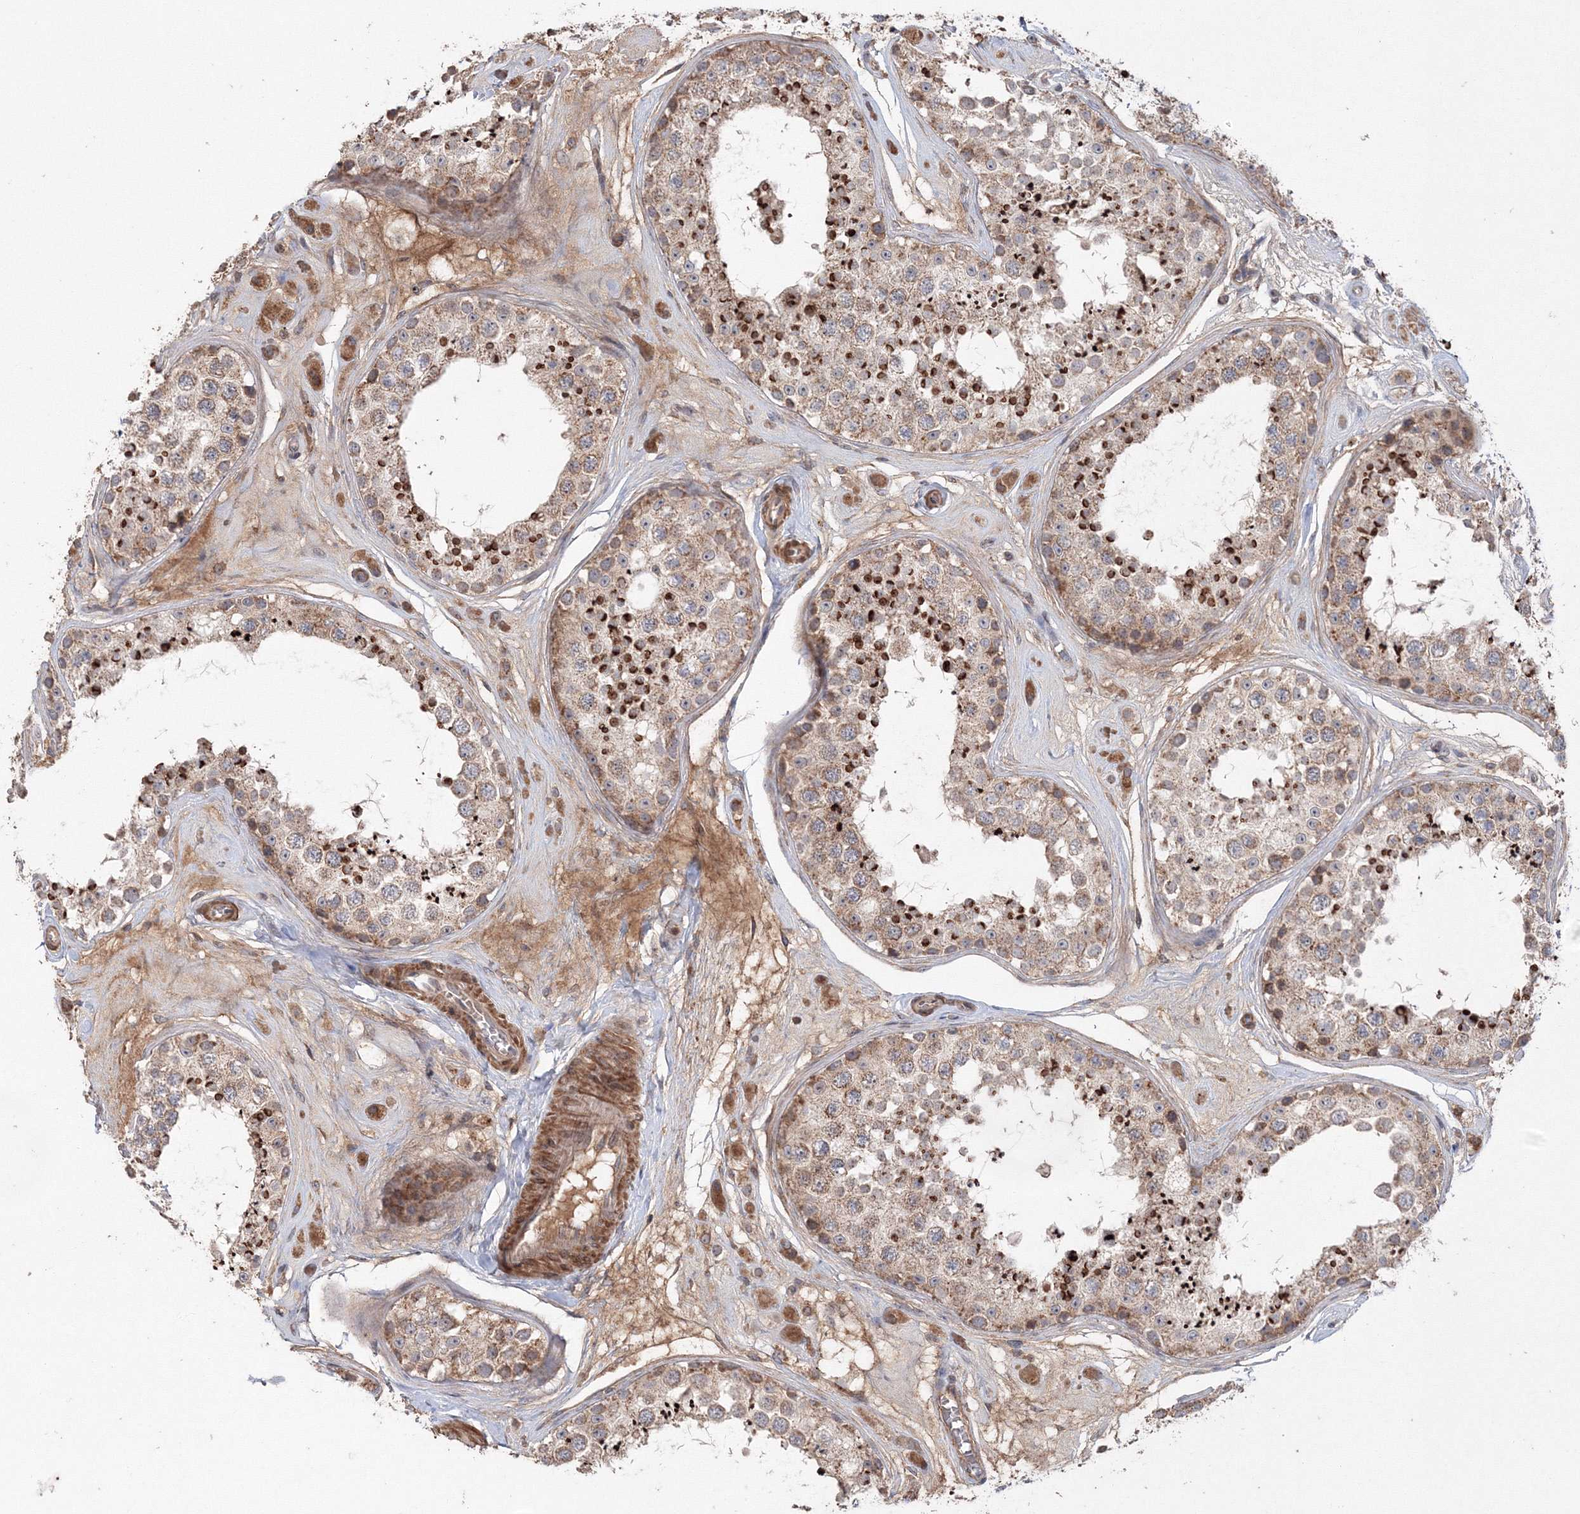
{"staining": {"intensity": "strong", "quantity": "25%-75%", "location": "cytoplasmic/membranous"}, "tissue": "testis", "cell_type": "Cells in seminiferous ducts", "image_type": "normal", "snomed": [{"axis": "morphology", "description": "Normal tissue, NOS"}, {"axis": "topography", "description": "Testis"}], "caption": "Immunohistochemical staining of benign human testis displays strong cytoplasmic/membranous protein staining in approximately 25%-75% of cells in seminiferous ducts. Using DAB (3,3'-diaminobenzidine) (brown) and hematoxylin (blue) stains, captured at high magnification using brightfield microscopy.", "gene": "NOA1", "patient": {"sex": "male", "age": 25}}